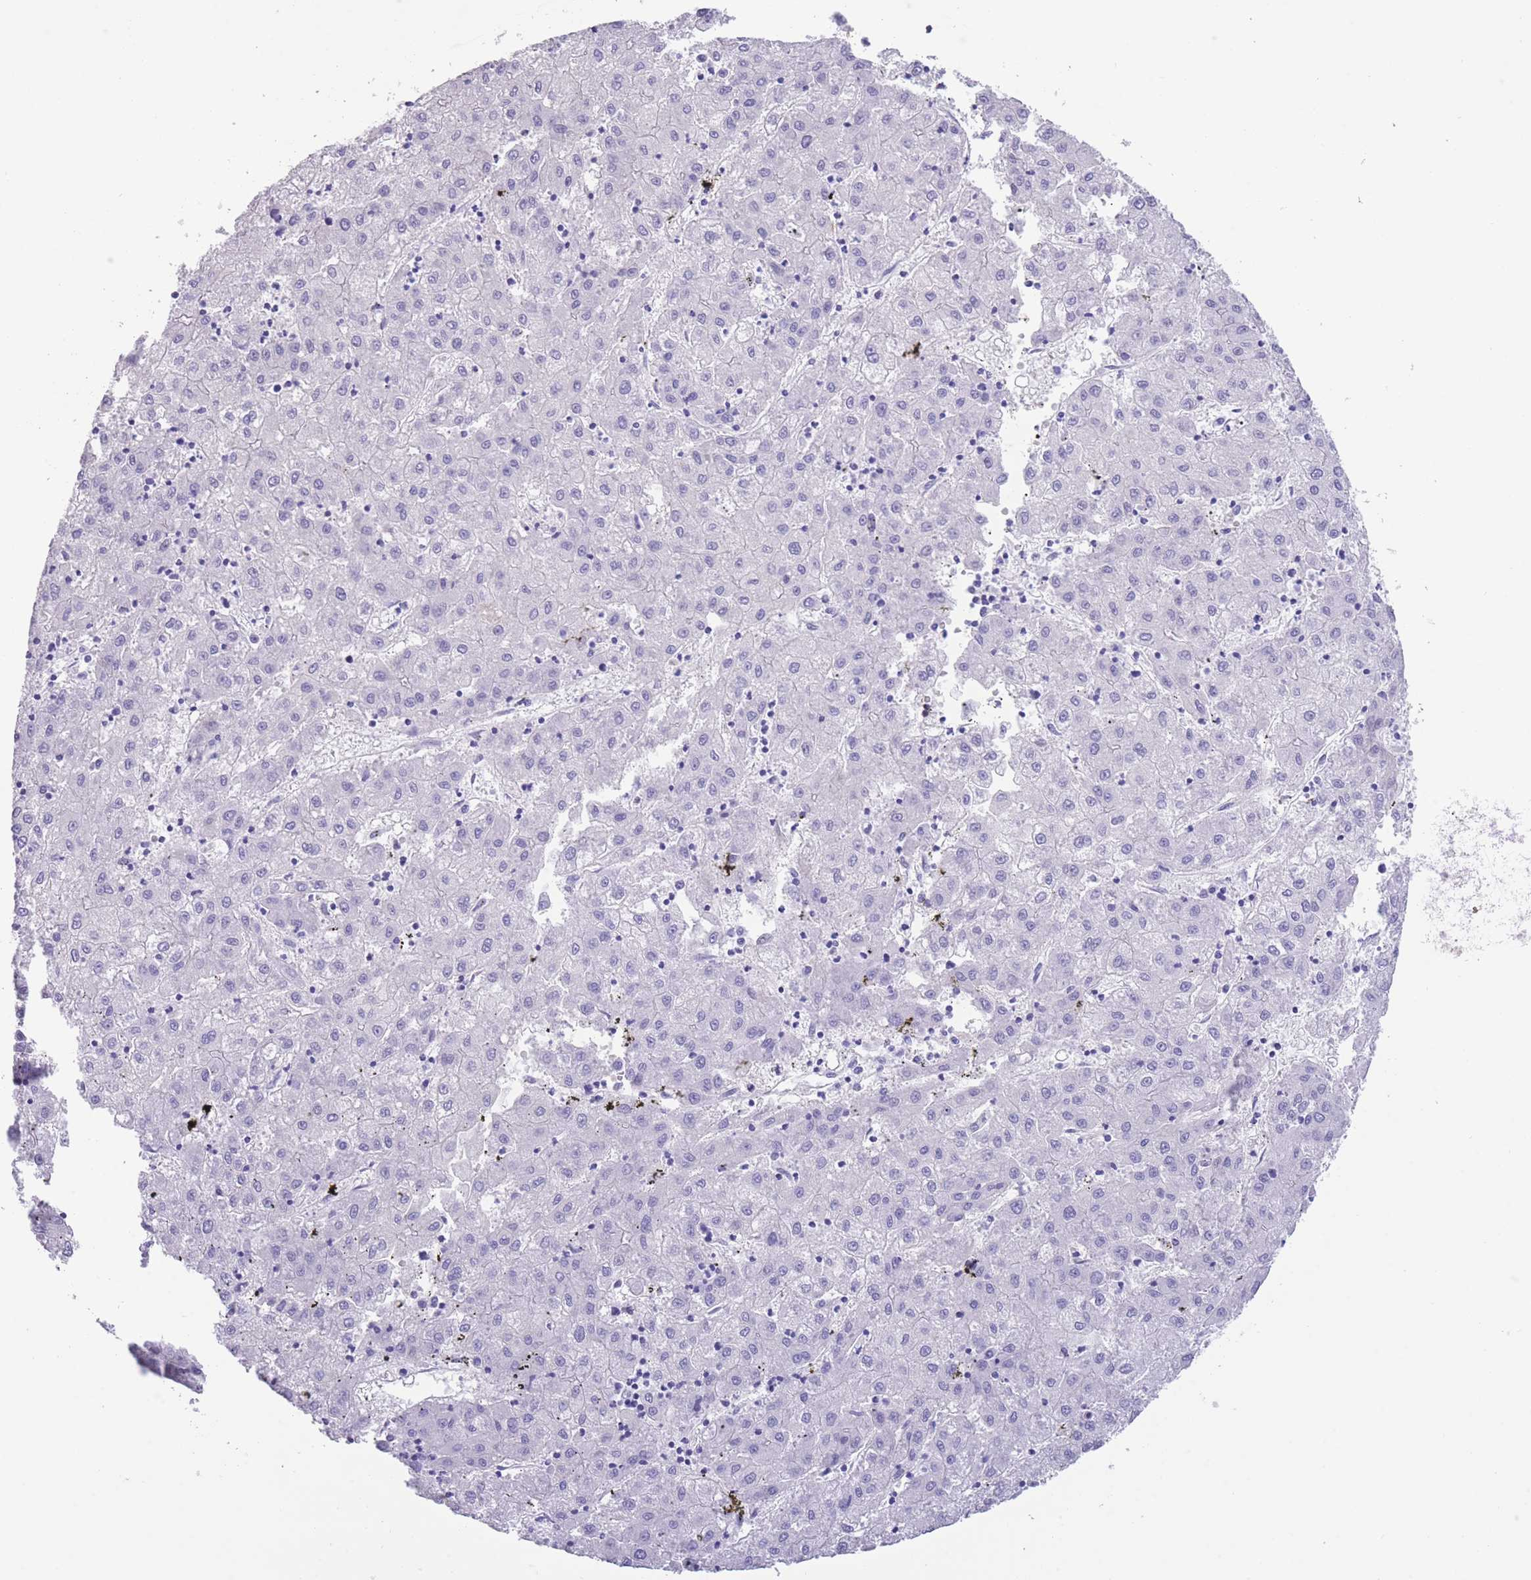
{"staining": {"intensity": "negative", "quantity": "none", "location": "none"}, "tissue": "liver cancer", "cell_type": "Tumor cells", "image_type": "cancer", "snomed": [{"axis": "morphology", "description": "Carcinoma, Hepatocellular, NOS"}, {"axis": "topography", "description": "Liver"}], "caption": "Human liver hepatocellular carcinoma stained for a protein using immunohistochemistry (IHC) exhibits no staining in tumor cells.", "gene": "RAI2", "patient": {"sex": "male", "age": 72}}